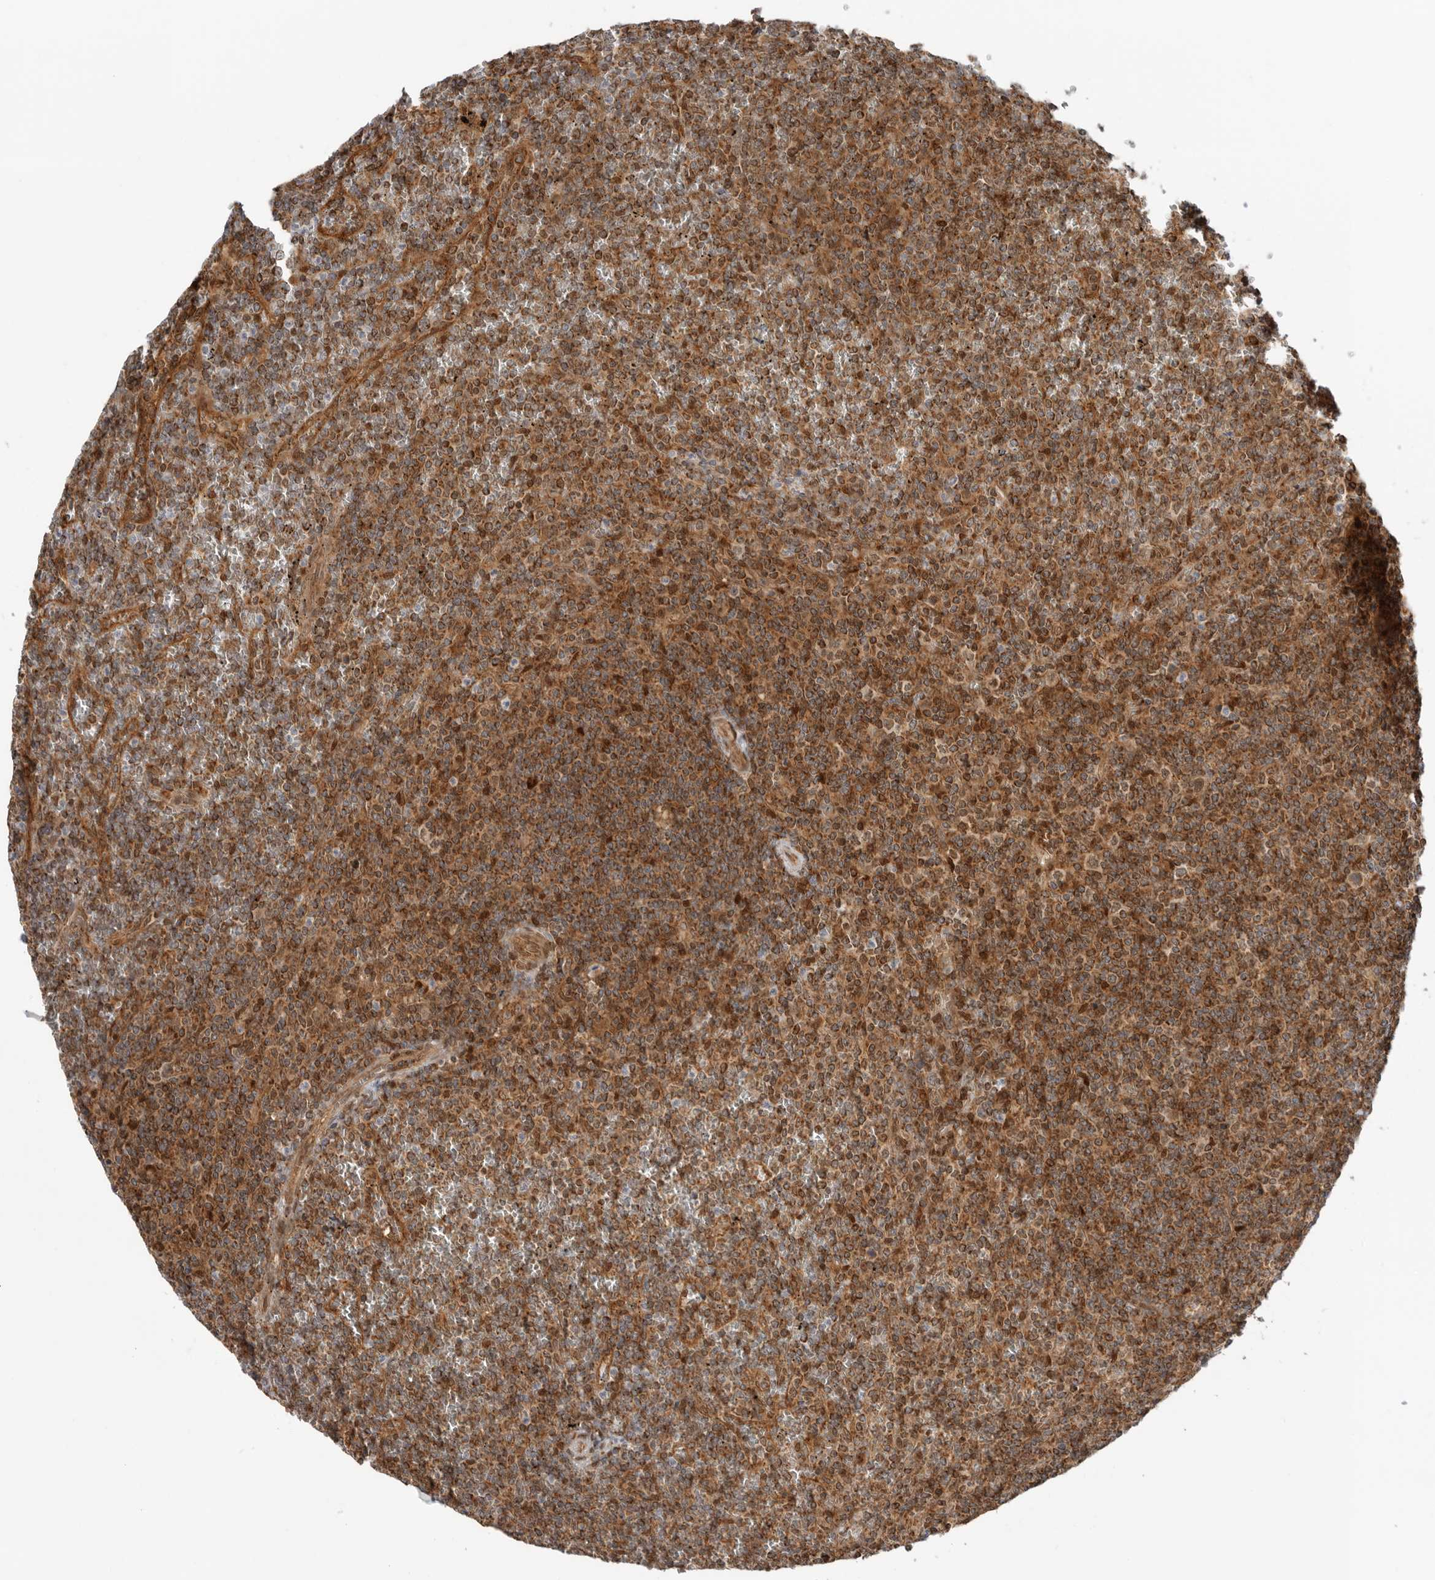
{"staining": {"intensity": "moderate", "quantity": ">75%", "location": "cytoplasmic/membranous,nuclear"}, "tissue": "lymphoma", "cell_type": "Tumor cells", "image_type": "cancer", "snomed": [{"axis": "morphology", "description": "Malignant lymphoma, non-Hodgkin's type, Low grade"}, {"axis": "topography", "description": "Spleen"}], "caption": "Immunohistochemical staining of lymphoma exhibits medium levels of moderate cytoplasmic/membranous and nuclear staining in approximately >75% of tumor cells. (DAB = brown stain, brightfield microscopy at high magnification).", "gene": "DCAF8", "patient": {"sex": "female", "age": 19}}